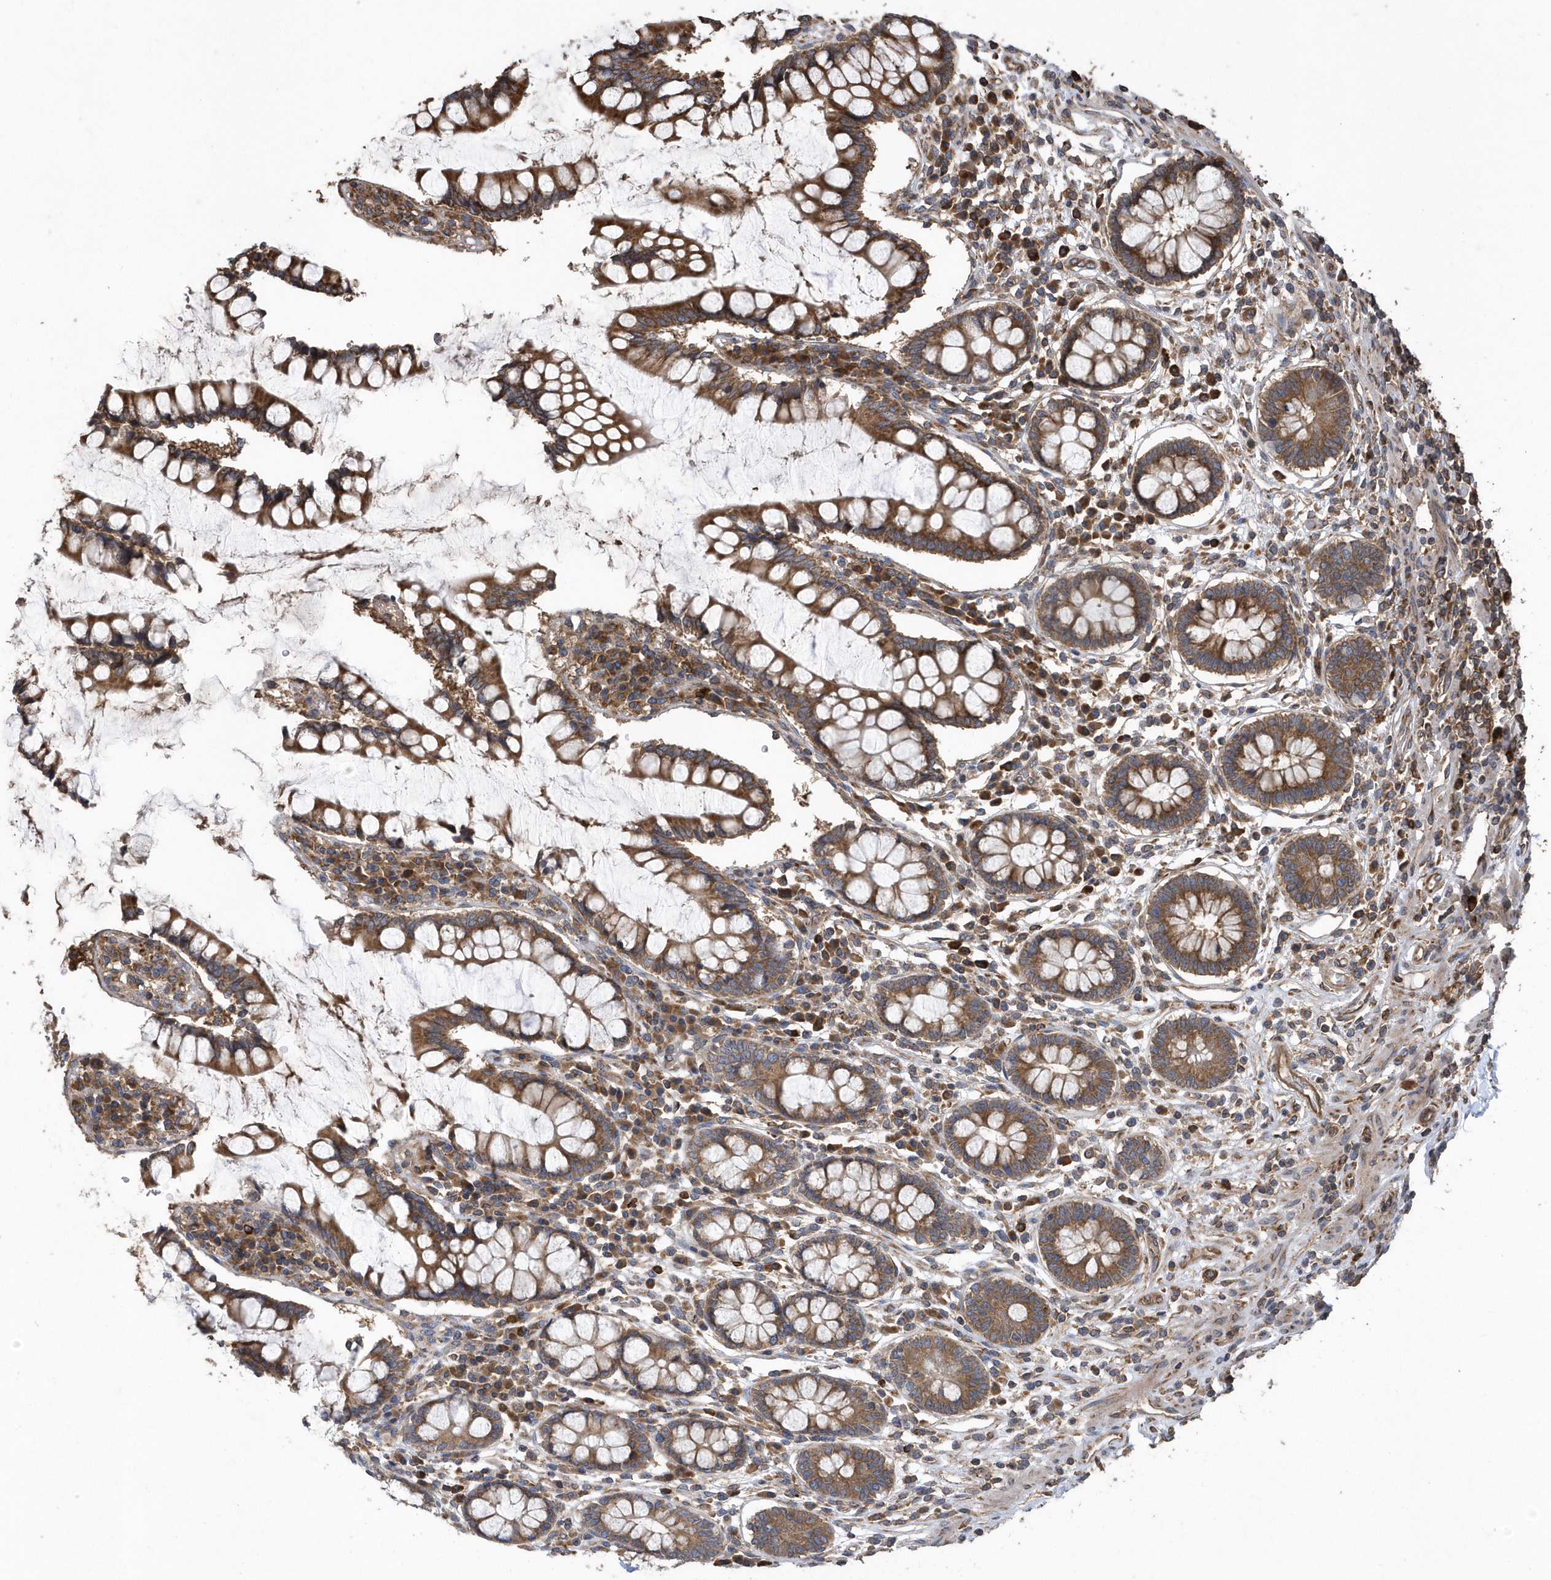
{"staining": {"intensity": "moderate", "quantity": ">75%", "location": "cytoplasmic/membranous"}, "tissue": "colon", "cell_type": "Endothelial cells", "image_type": "normal", "snomed": [{"axis": "morphology", "description": "Normal tissue, NOS"}, {"axis": "topography", "description": "Colon"}], "caption": "This is an image of immunohistochemistry staining of unremarkable colon, which shows moderate positivity in the cytoplasmic/membranous of endothelial cells.", "gene": "WASHC5", "patient": {"sex": "female", "age": 79}}